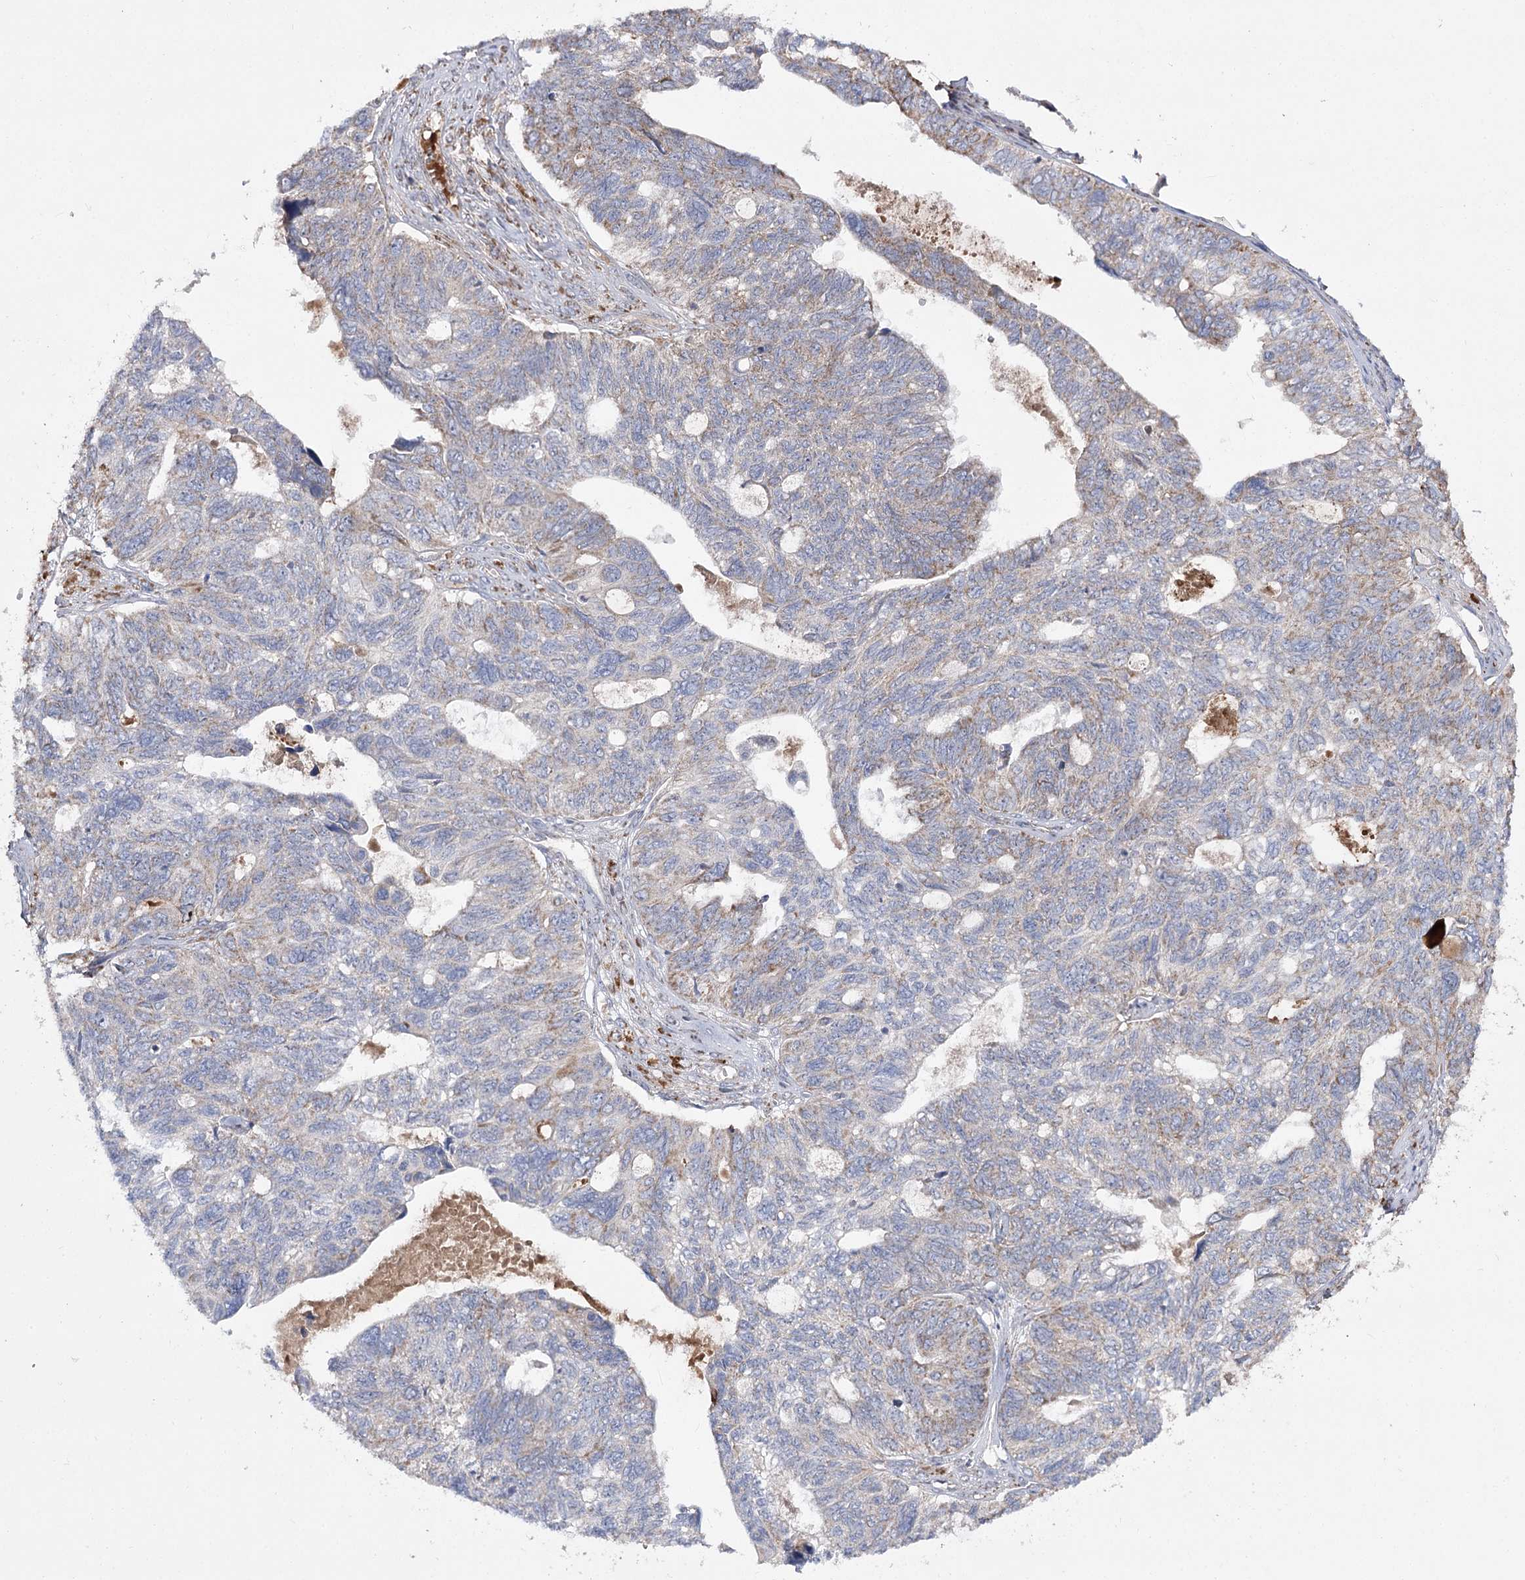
{"staining": {"intensity": "weak", "quantity": "<25%", "location": "cytoplasmic/membranous"}, "tissue": "ovarian cancer", "cell_type": "Tumor cells", "image_type": "cancer", "snomed": [{"axis": "morphology", "description": "Cystadenocarcinoma, serous, NOS"}, {"axis": "topography", "description": "Ovary"}], "caption": "The immunohistochemistry micrograph has no significant staining in tumor cells of ovarian cancer (serous cystadenocarcinoma) tissue.", "gene": "NADK2", "patient": {"sex": "female", "age": 79}}